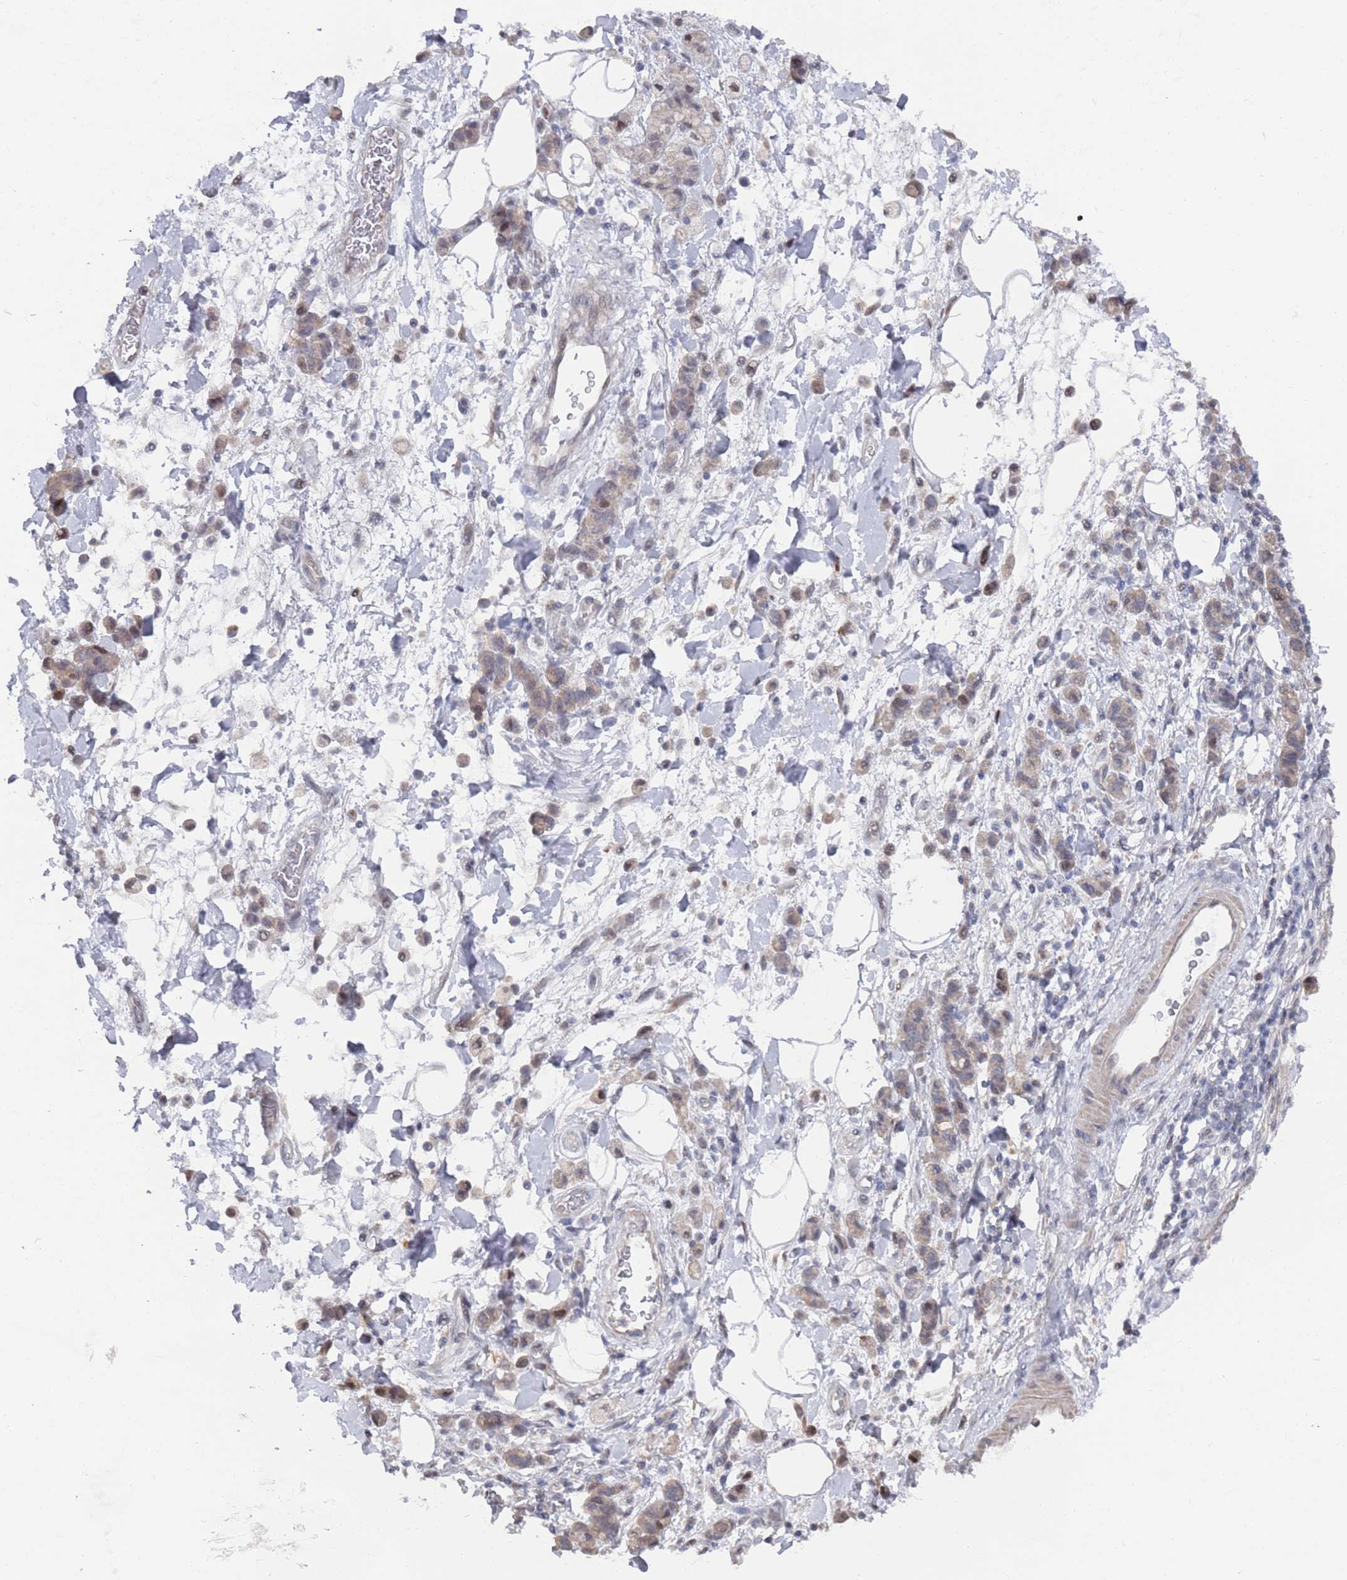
{"staining": {"intensity": "weak", "quantity": "<25%", "location": "cytoplasmic/membranous"}, "tissue": "stomach cancer", "cell_type": "Tumor cells", "image_type": "cancer", "snomed": [{"axis": "morphology", "description": "Adenocarcinoma, NOS"}, {"axis": "topography", "description": "Stomach"}], "caption": "Photomicrograph shows no significant protein positivity in tumor cells of stomach cancer (adenocarcinoma).", "gene": "DGKD", "patient": {"sex": "male", "age": 77}}